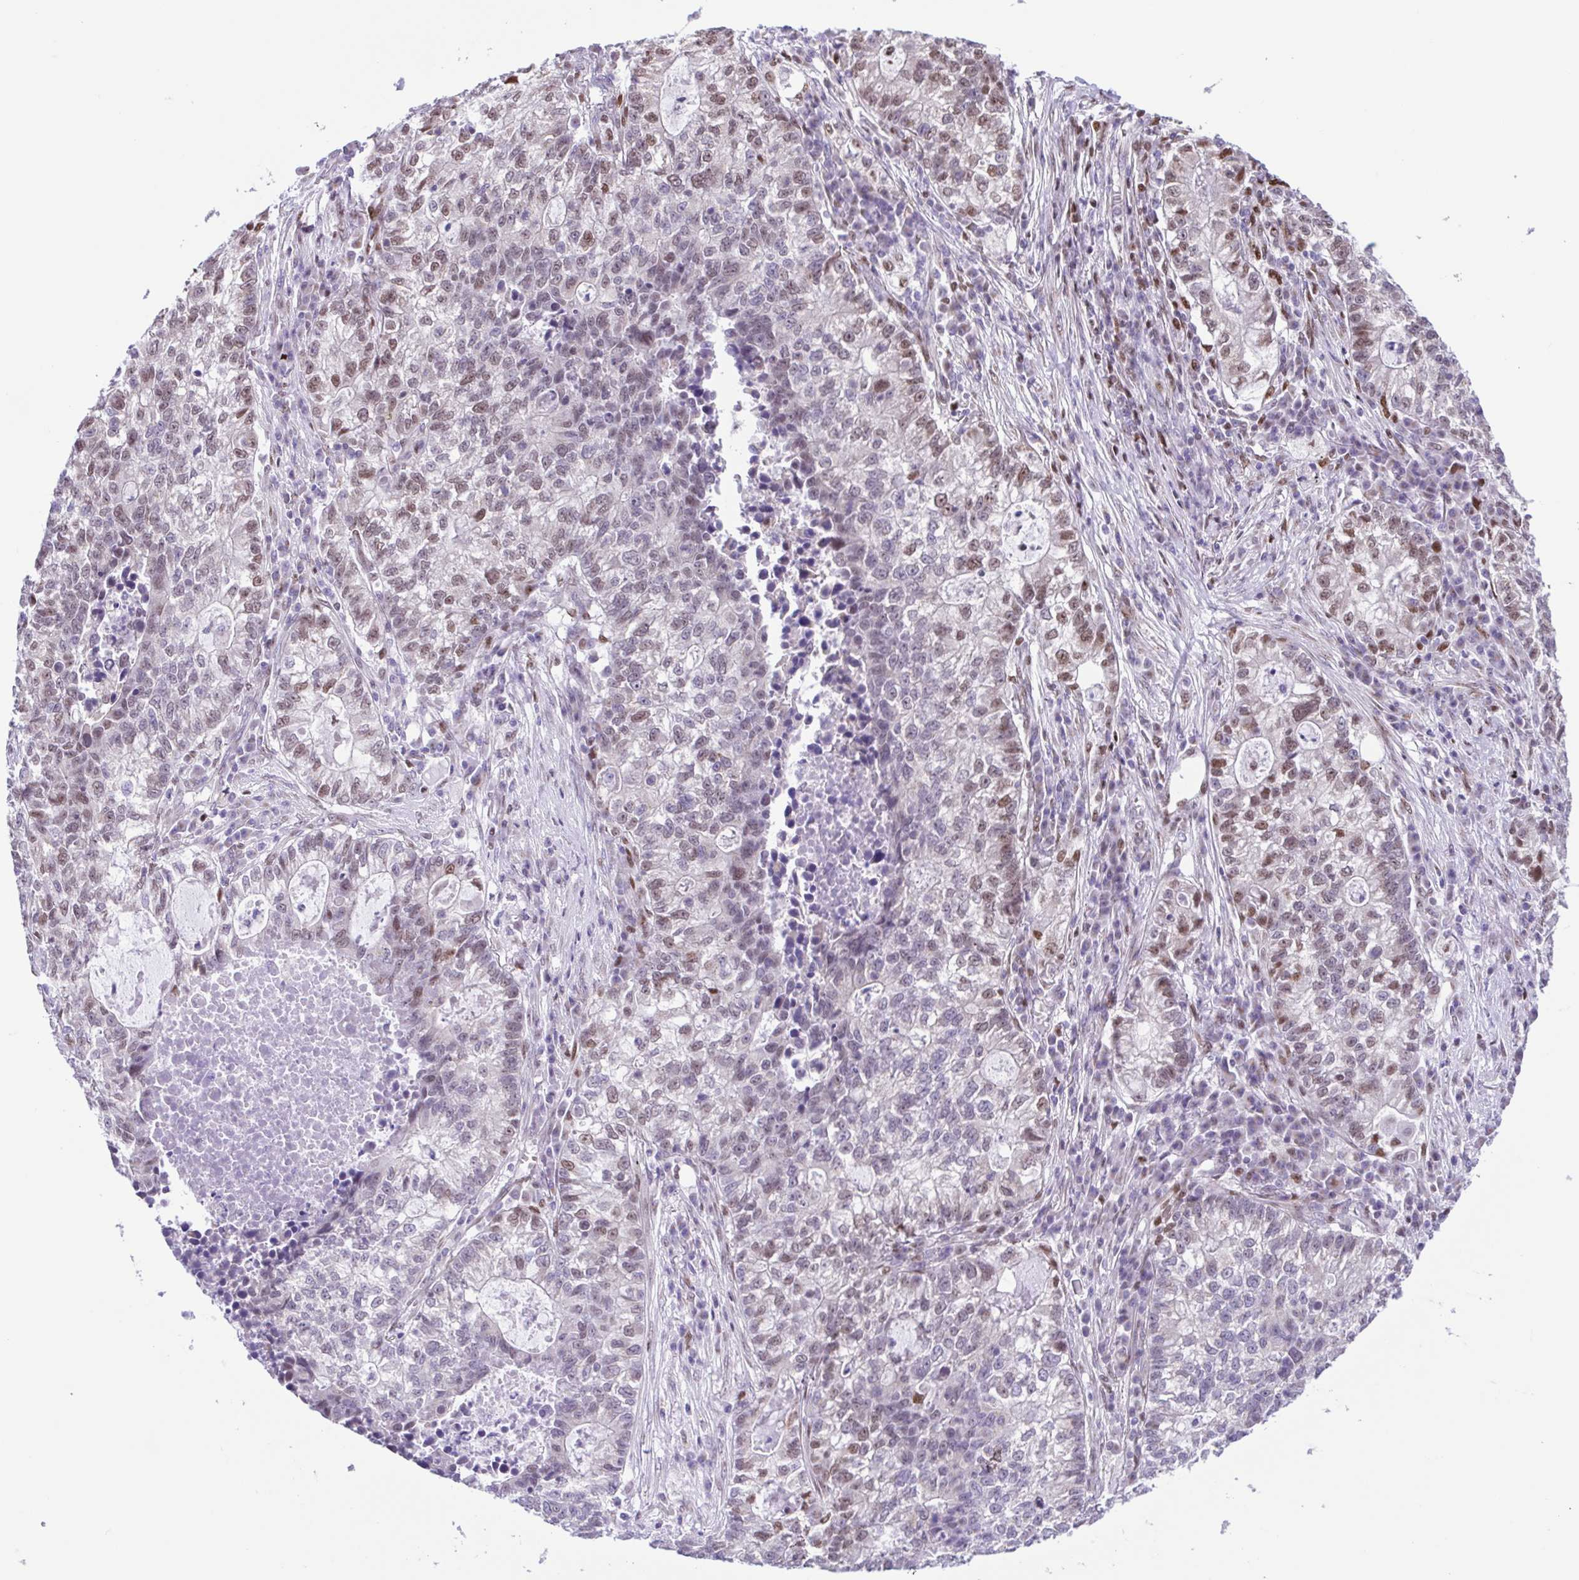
{"staining": {"intensity": "weak", "quantity": "25%-75%", "location": "nuclear"}, "tissue": "lung cancer", "cell_type": "Tumor cells", "image_type": "cancer", "snomed": [{"axis": "morphology", "description": "Adenocarcinoma, NOS"}, {"axis": "topography", "description": "Lung"}], "caption": "This photomicrograph exhibits immunohistochemistry (IHC) staining of human lung cancer, with low weak nuclear expression in about 25%-75% of tumor cells.", "gene": "TGM3", "patient": {"sex": "male", "age": 57}}